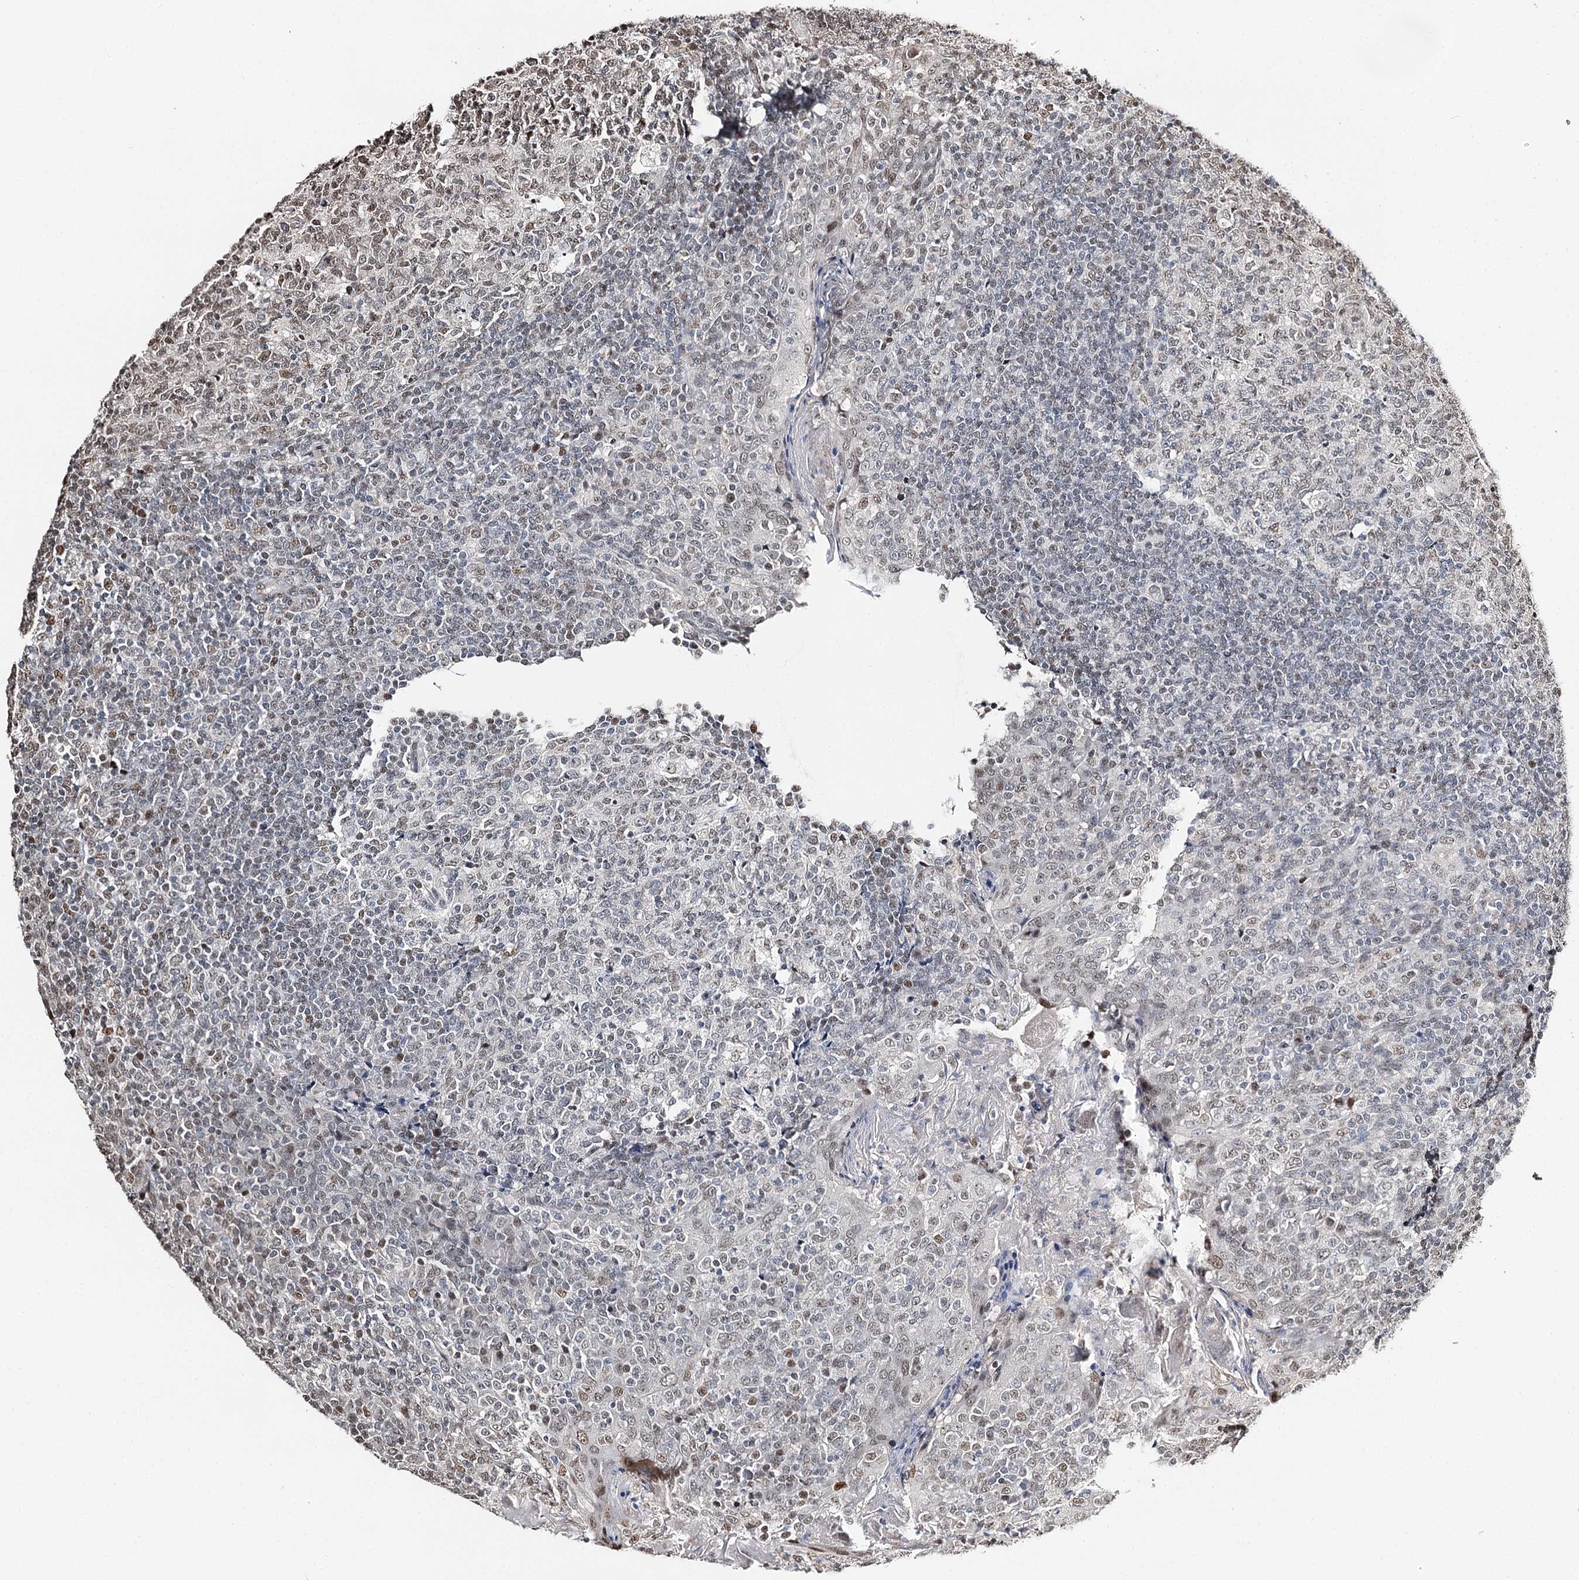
{"staining": {"intensity": "weak", "quantity": ">75%", "location": "nuclear"}, "tissue": "tonsil", "cell_type": "Germinal center cells", "image_type": "normal", "snomed": [{"axis": "morphology", "description": "Normal tissue, NOS"}, {"axis": "topography", "description": "Tonsil"}], "caption": "Weak nuclear positivity for a protein is seen in approximately >75% of germinal center cells of normal tonsil using immunohistochemistry.", "gene": "RPS27A", "patient": {"sex": "female", "age": 19}}